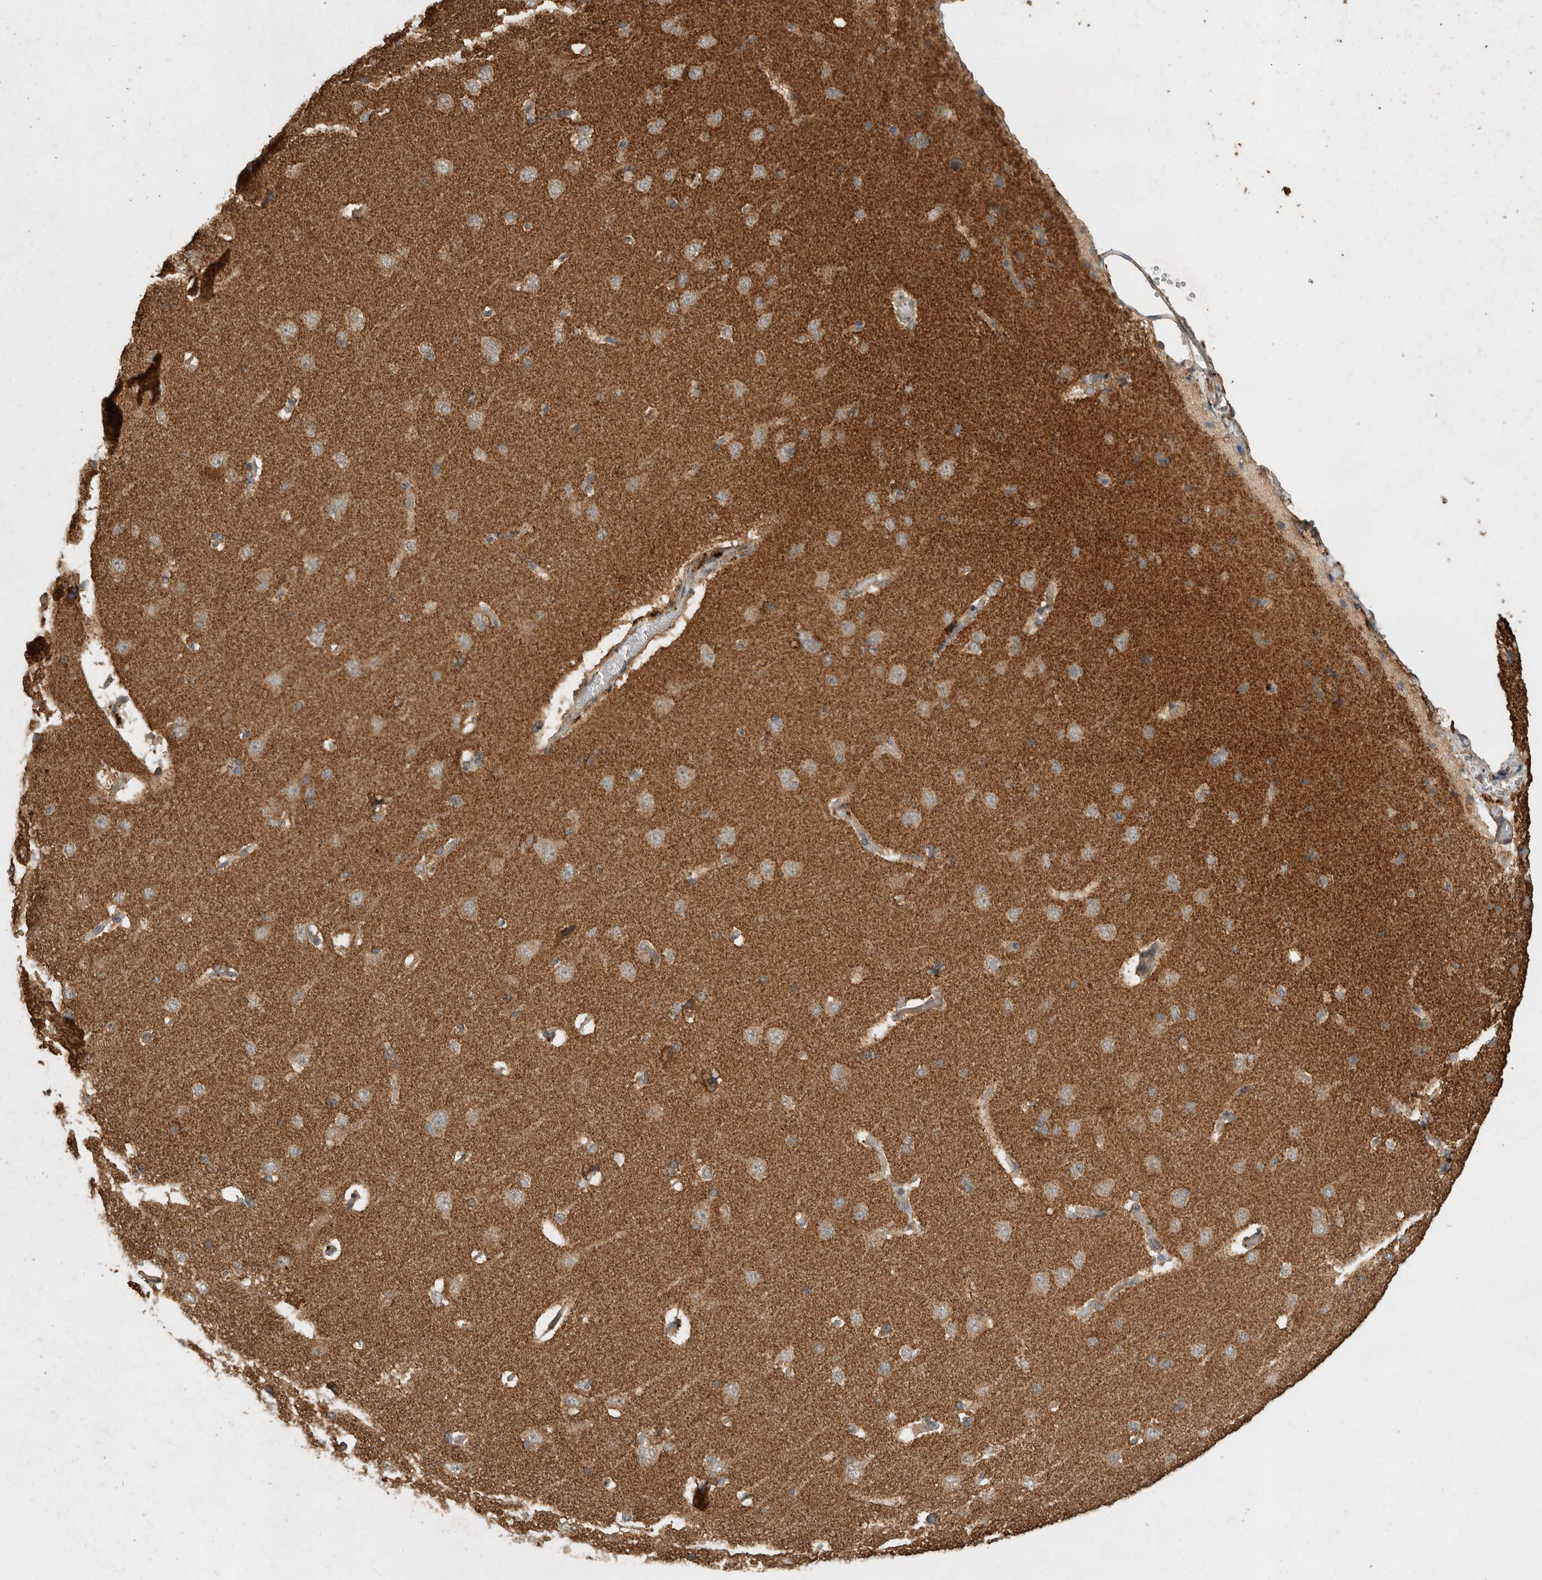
{"staining": {"intensity": "weak", "quantity": ">75%", "location": "cytoplasmic/membranous"}, "tissue": "cerebral cortex", "cell_type": "Endothelial cells", "image_type": "normal", "snomed": [{"axis": "morphology", "description": "Normal tissue, NOS"}, {"axis": "topography", "description": "Cerebral cortex"}], "caption": "The photomicrograph shows staining of normal cerebral cortex, revealing weak cytoplasmic/membranous protein staining (brown color) within endothelial cells. (DAB (3,3'-diaminobenzidine) = brown stain, brightfield microscopy at high magnification).", "gene": "CTF1", "patient": {"sex": "male", "age": 62}}